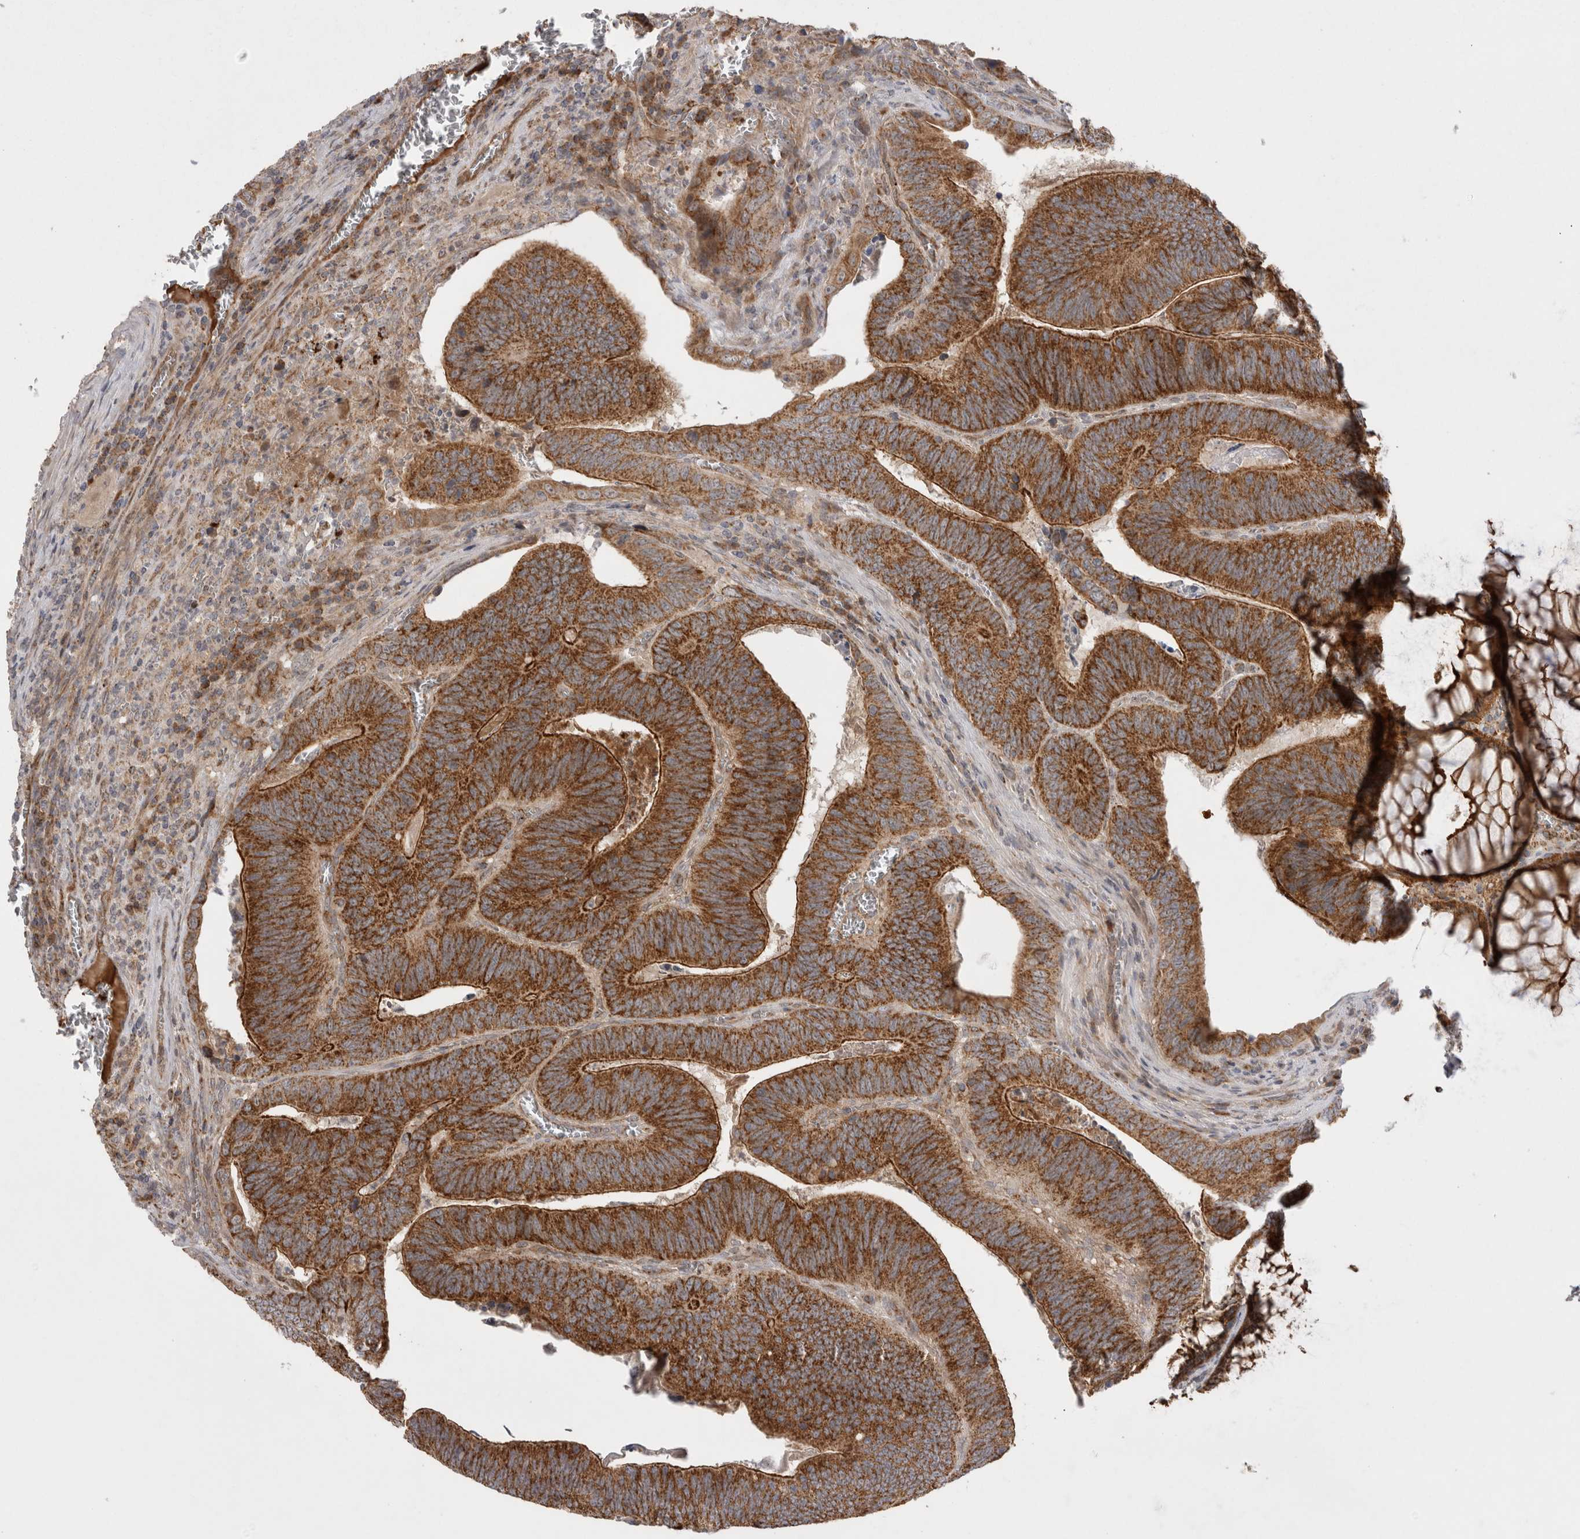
{"staining": {"intensity": "strong", "quantity": ">75%", "location": "cytoplasmic/membranous"}, "tissue": "colorectal cancer", "cell_type": "Tumor cells", "image_type": "cancer", "snomed": [{"axis": "morphology", "description": "Inflammation, NOS"}, {"axis": "morphology", "description": "Adenocarcinoma, NOS"}, {"axis": "topography", "description": "Colon"}], "caption": "Protein expression analysis of colorectal adenocarcinoma reveals strong cytoplasmic/membranous expression in about >75% of tumor cells. Immunohistochemistry (ihc) stains the protein in brown and the nuclei are stained blue.", "gene": "DARS2", "patient": {"sex": "male", "age": 72}}